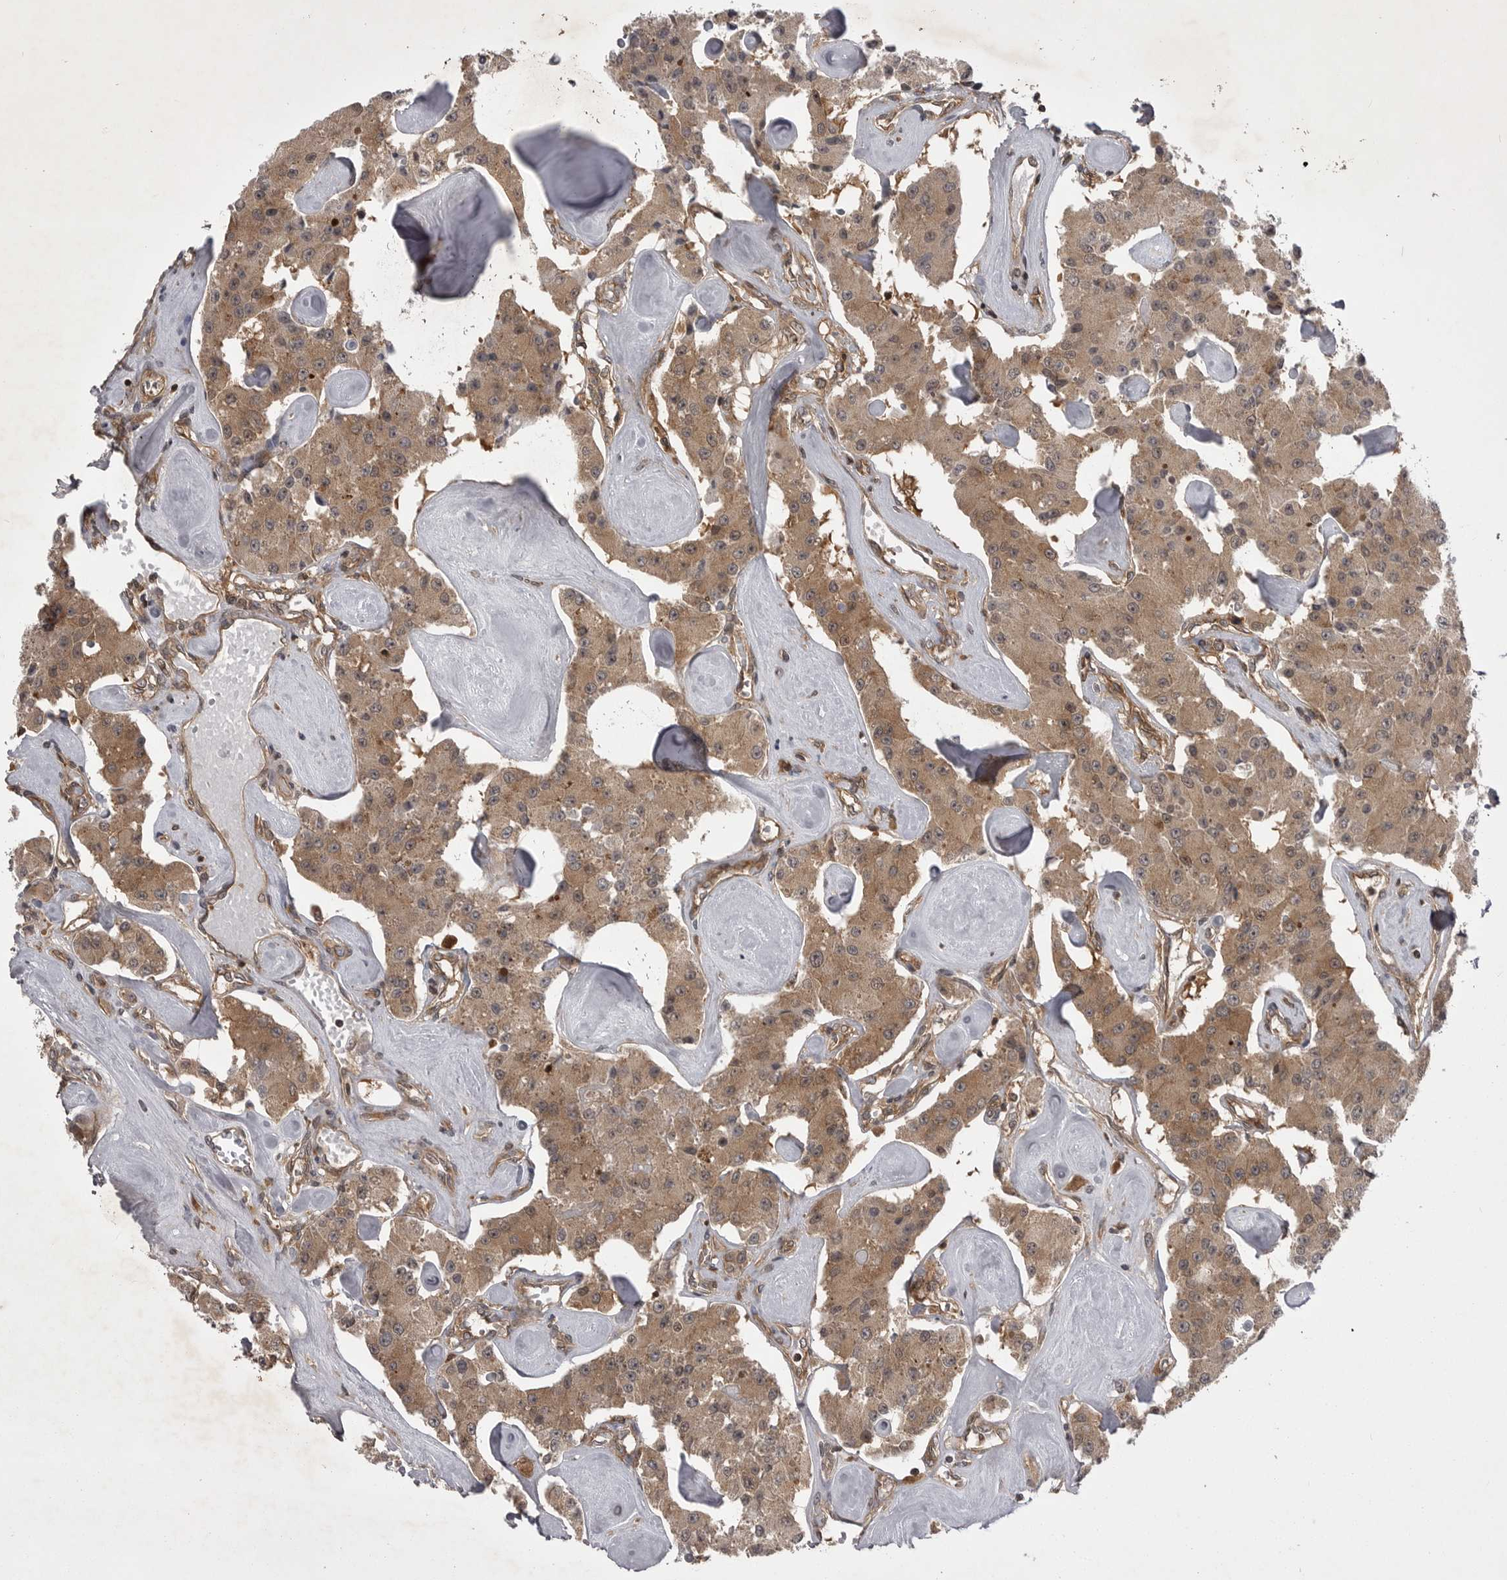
{"staining": {"intensity": "strong", "quantity": ">75%", "location": "cytoplasmic/membranous,nuclear"}, "tissue": "carcinoid", "cell_type": "Tumor cells", "image_type": "cancer", "snomed": [{"axis": "morphology", "description": "Carcinoid, malignant, NOS"}, {"axis": "topography", "description": "Pancreas"}], "caption": "Immunohistochemistry image of neoplastic tissue: human malignant carcinoid stained using immunohistochemistry exhibits high levels of strong protein expression localized specifically in the cytoplasmic/membranous and nuclear of tumor cells, appearing as a cytoplasmic/membranous and nuclear brown color.", "gene": "STK24", "patient": {"sex": "male", "age": 41}}